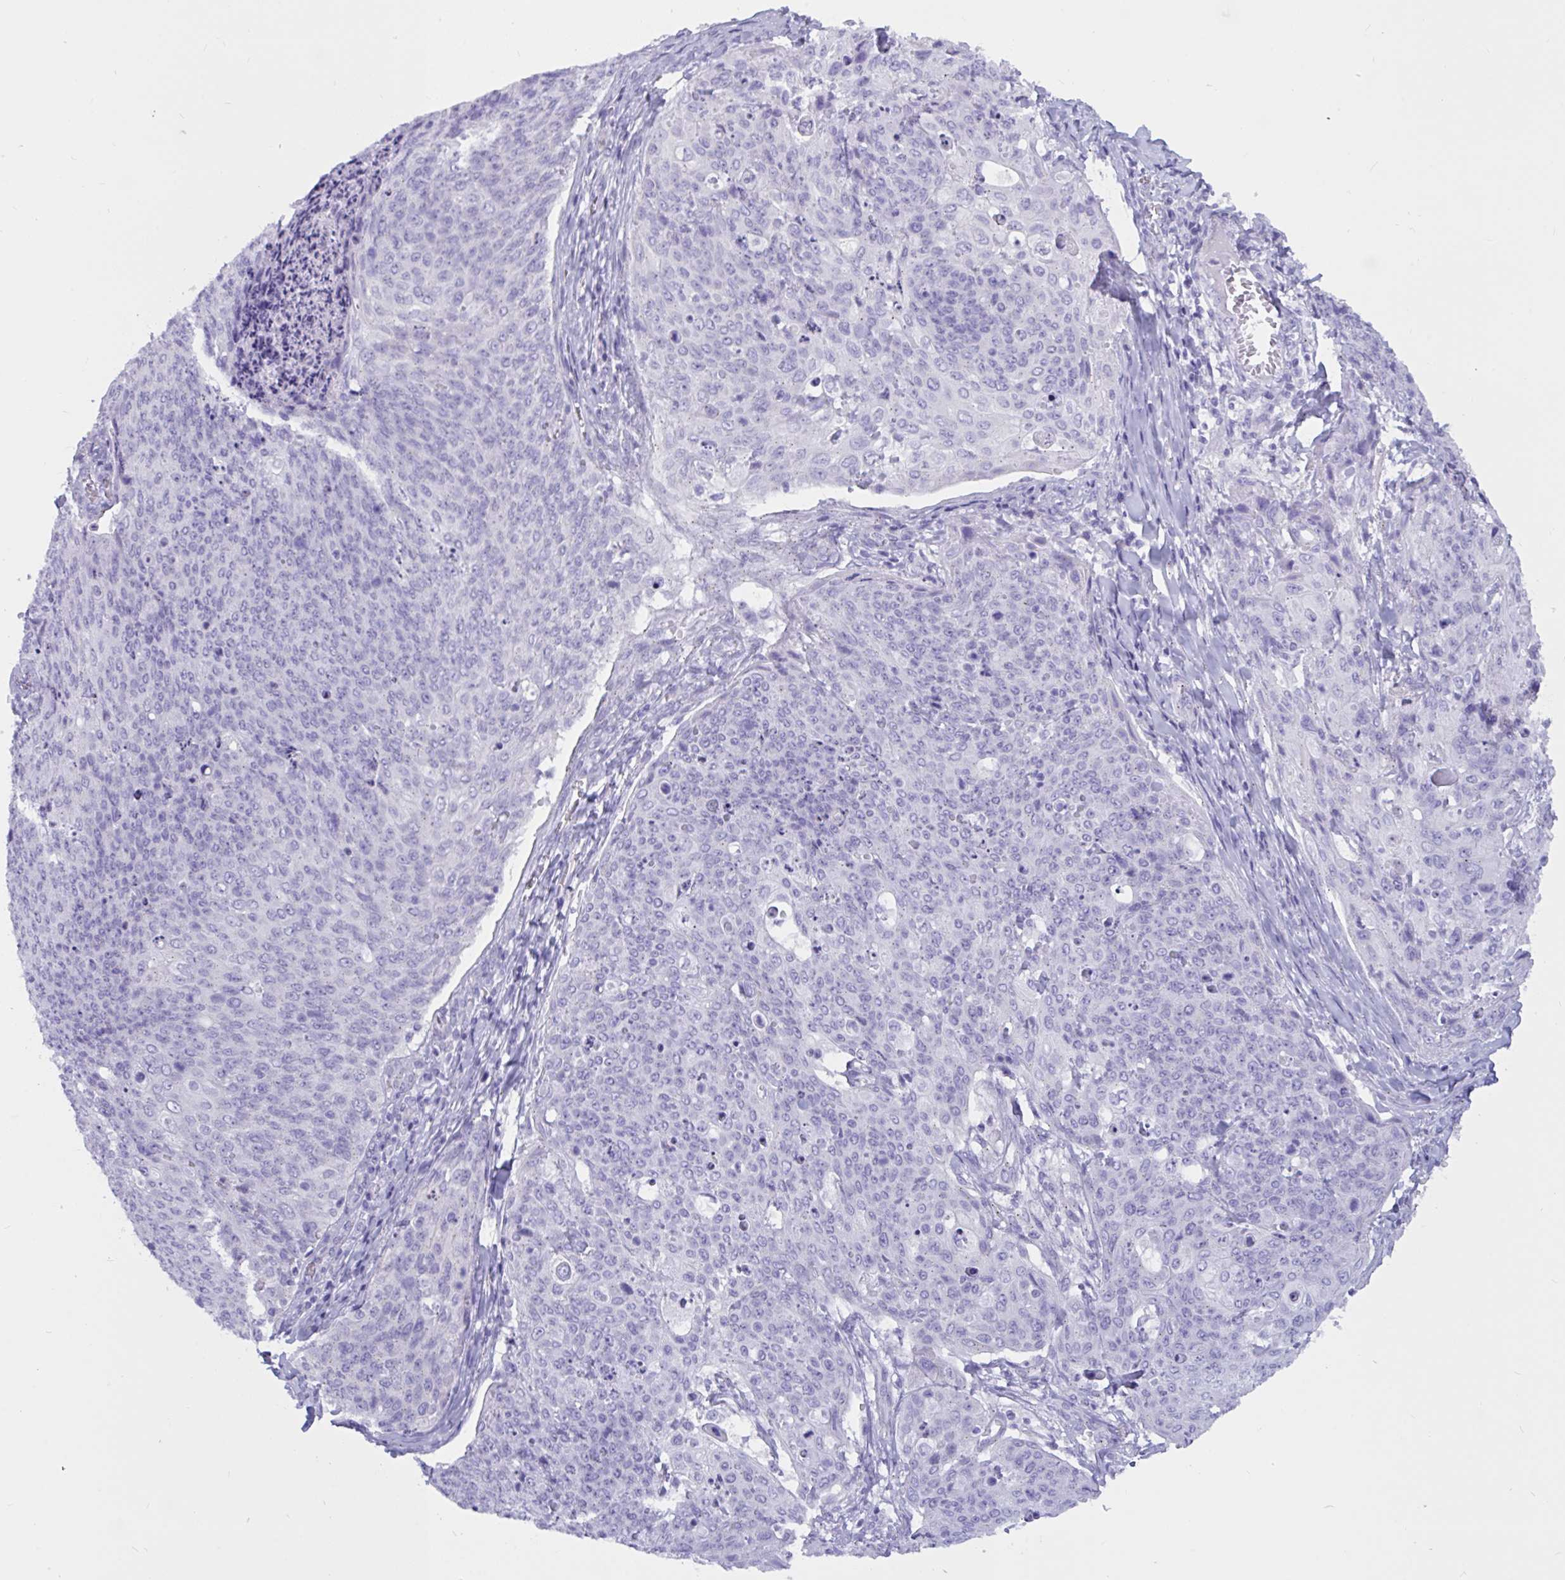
{"staining": {"intensity": "negative", "quantity": "none", "location": "none"}, "tissue": "skin cancer", "cell_type": "Tumor cells", "image_type": "cancer", "snomed": [{"axis": "morphology", "description": "Squamous cell carcinoma, NOS"}, {"axis": "topography", "description": "Skin"}, {"axis": "topography", "description": "Vulva"}], "caption": "A histopathology image of human squamous cell carcinoma (skin) is negative for staining in tumor cells.", "gene": "RNASE3", "patient": {"sex": "female", "age": 85}}